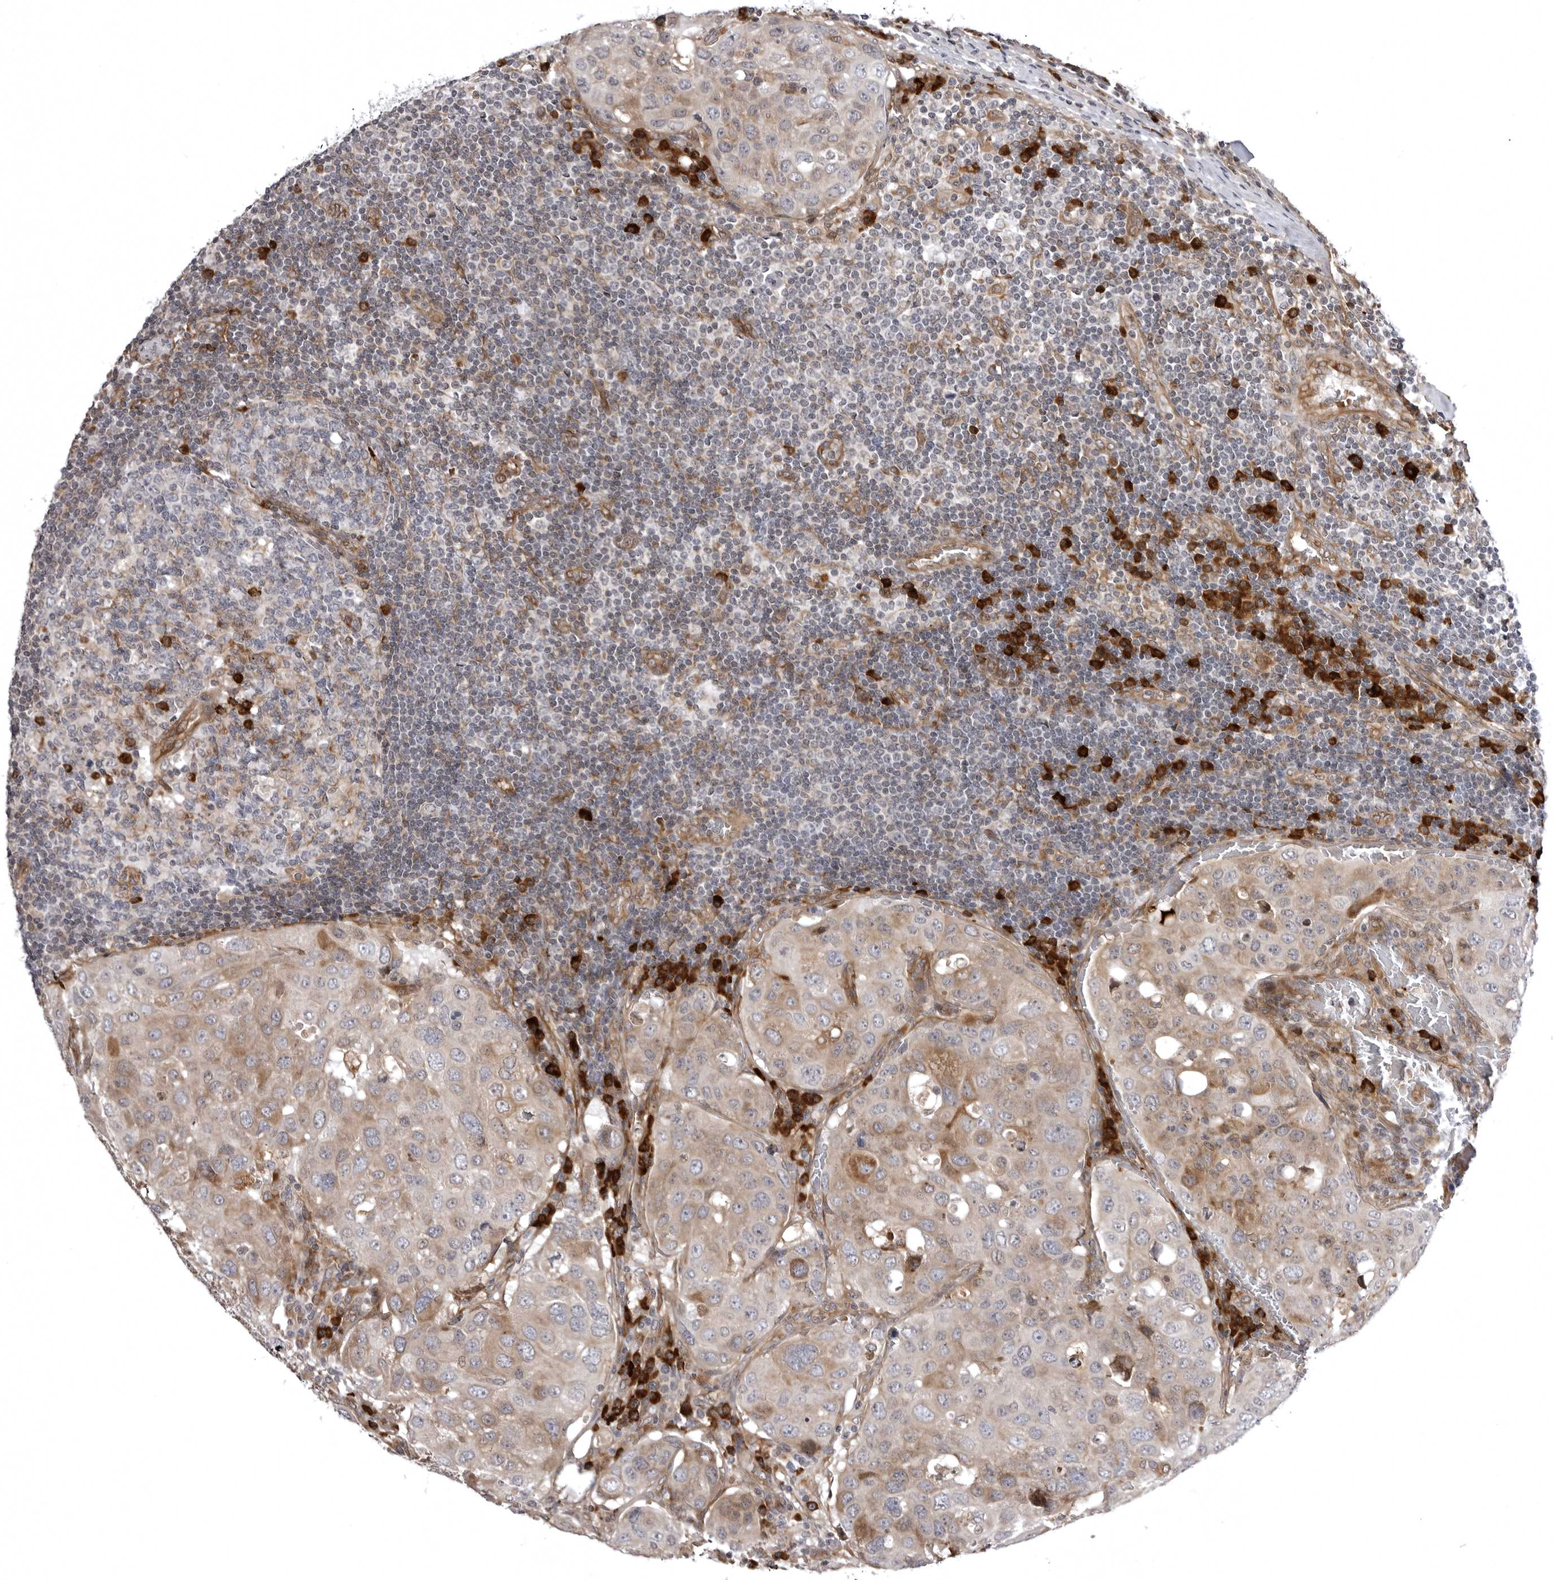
{"staining": {"intensity": "weak", "quantity": ">75%", "location": "cytoplasmic/membranous"}, "tissue": "urothelial cancer", "cell_type": "Tumor cells", "image_type": "cancer", "snomed": [{"axis": "morphology", "description": "Urothelial carcinoma, High grade"}, {"axis": "topography", "description": "Lymph node"}, {"axis": "topography", "description": "Urinary bladder"}], "caption": "Human high-grade urothelial carcinoma stained for a protein (brown) shows weak cytoplasmic/membranous positive expression in about >75% of tumor cells.", "gene": "ARL5A", "patient": {"sex": "male", "age": 51}}